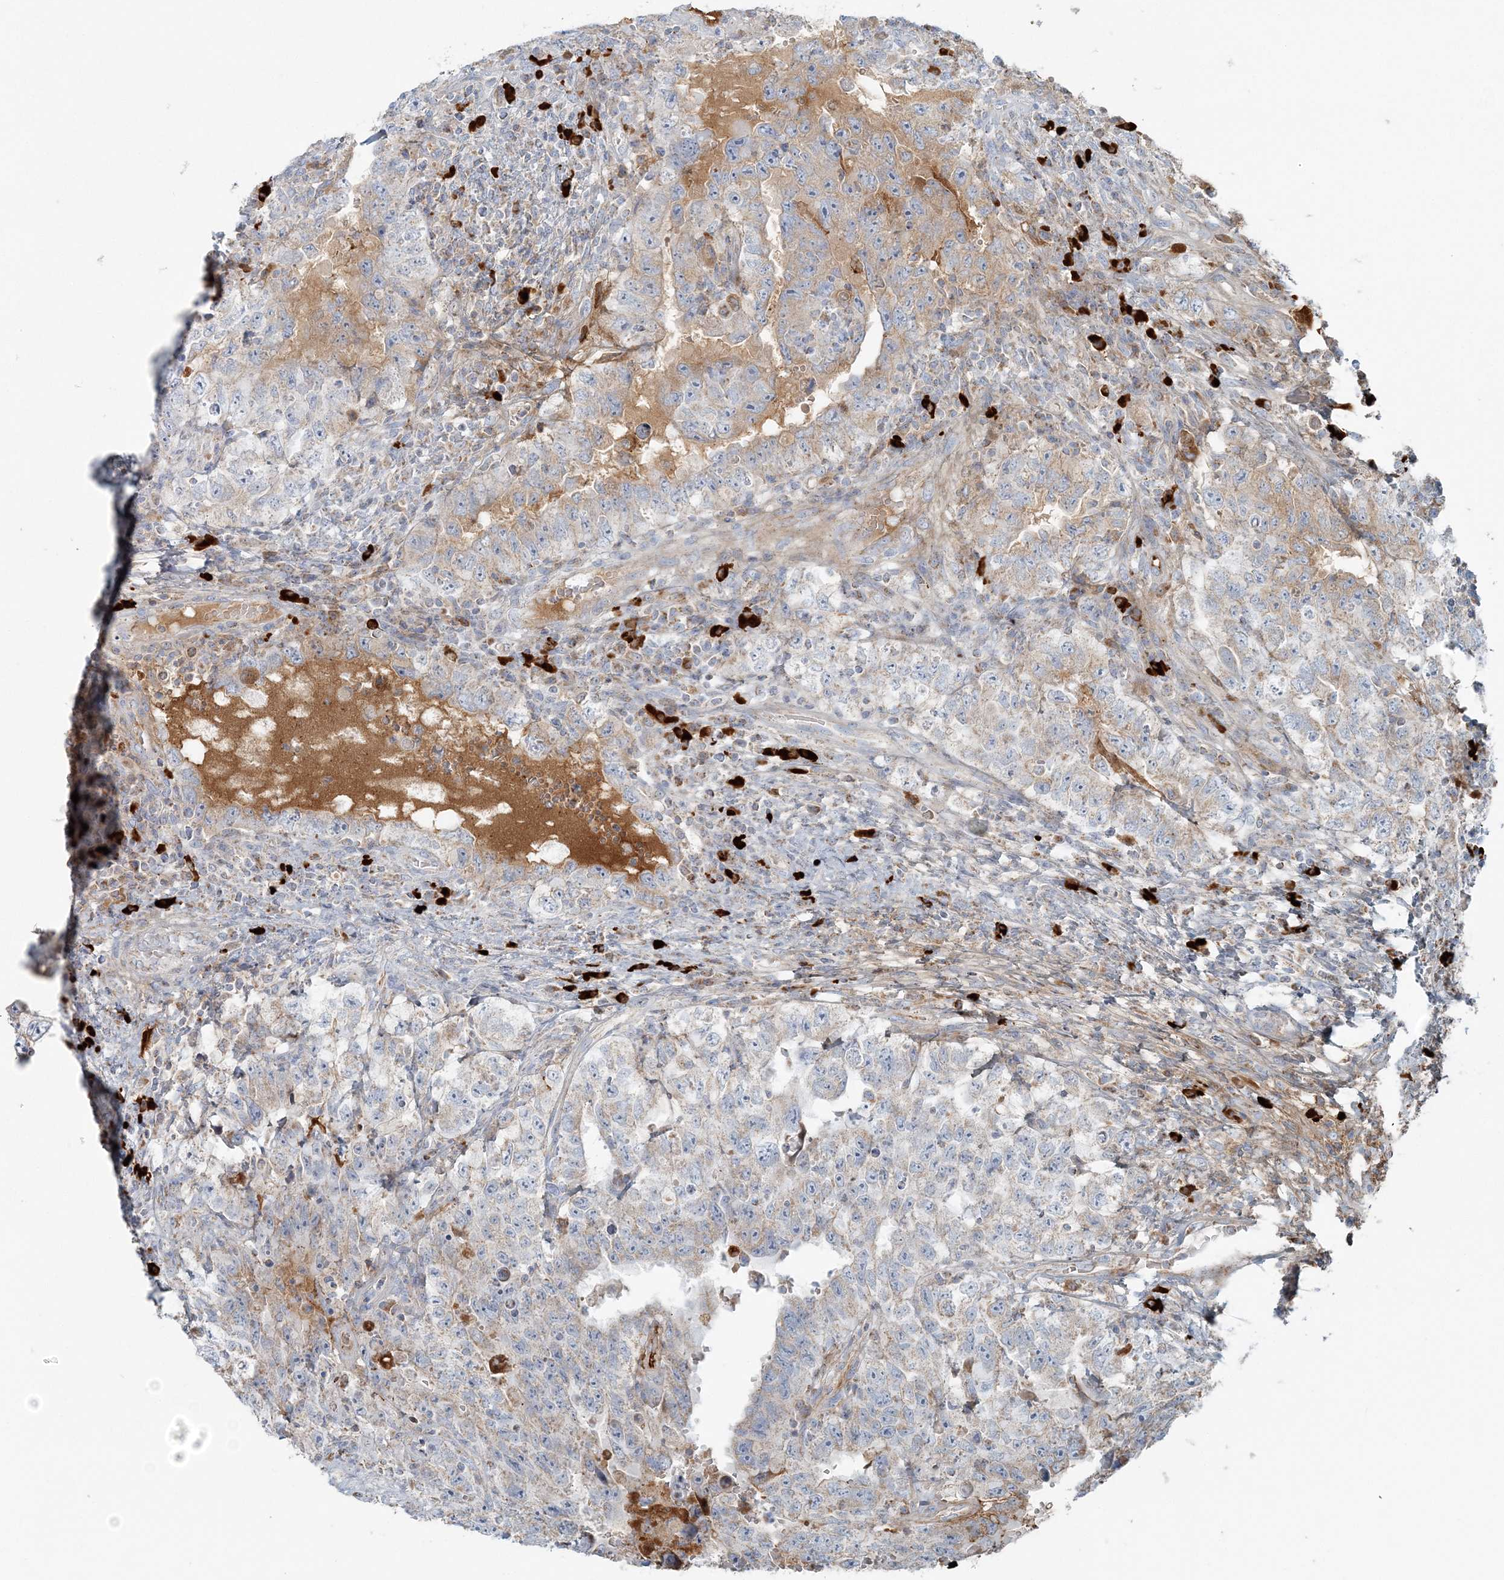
{"staining": {"intensity": "weak", "quantity": "25%-75%", "location": "cytoplasmic/membranous"}, "tissue": "testis cancer", "cell_type": "Tumor cells", "image_type": "cancer", "snomed": [{"axis": "morphology", "description": "Carcinoma, Embryonal, NOS"}, {"axis": "topography", "description": "Testis"}], "caption": "This histopathology image exhibits IHC staining of human testis cancer (embryonal carcinoma), with low weak cytoplasmic/membranous positivity in approximately 25%-75% of tumor cells.", "gene": "SLC22A16", "patient": {"sex": "male", "age": 26}}